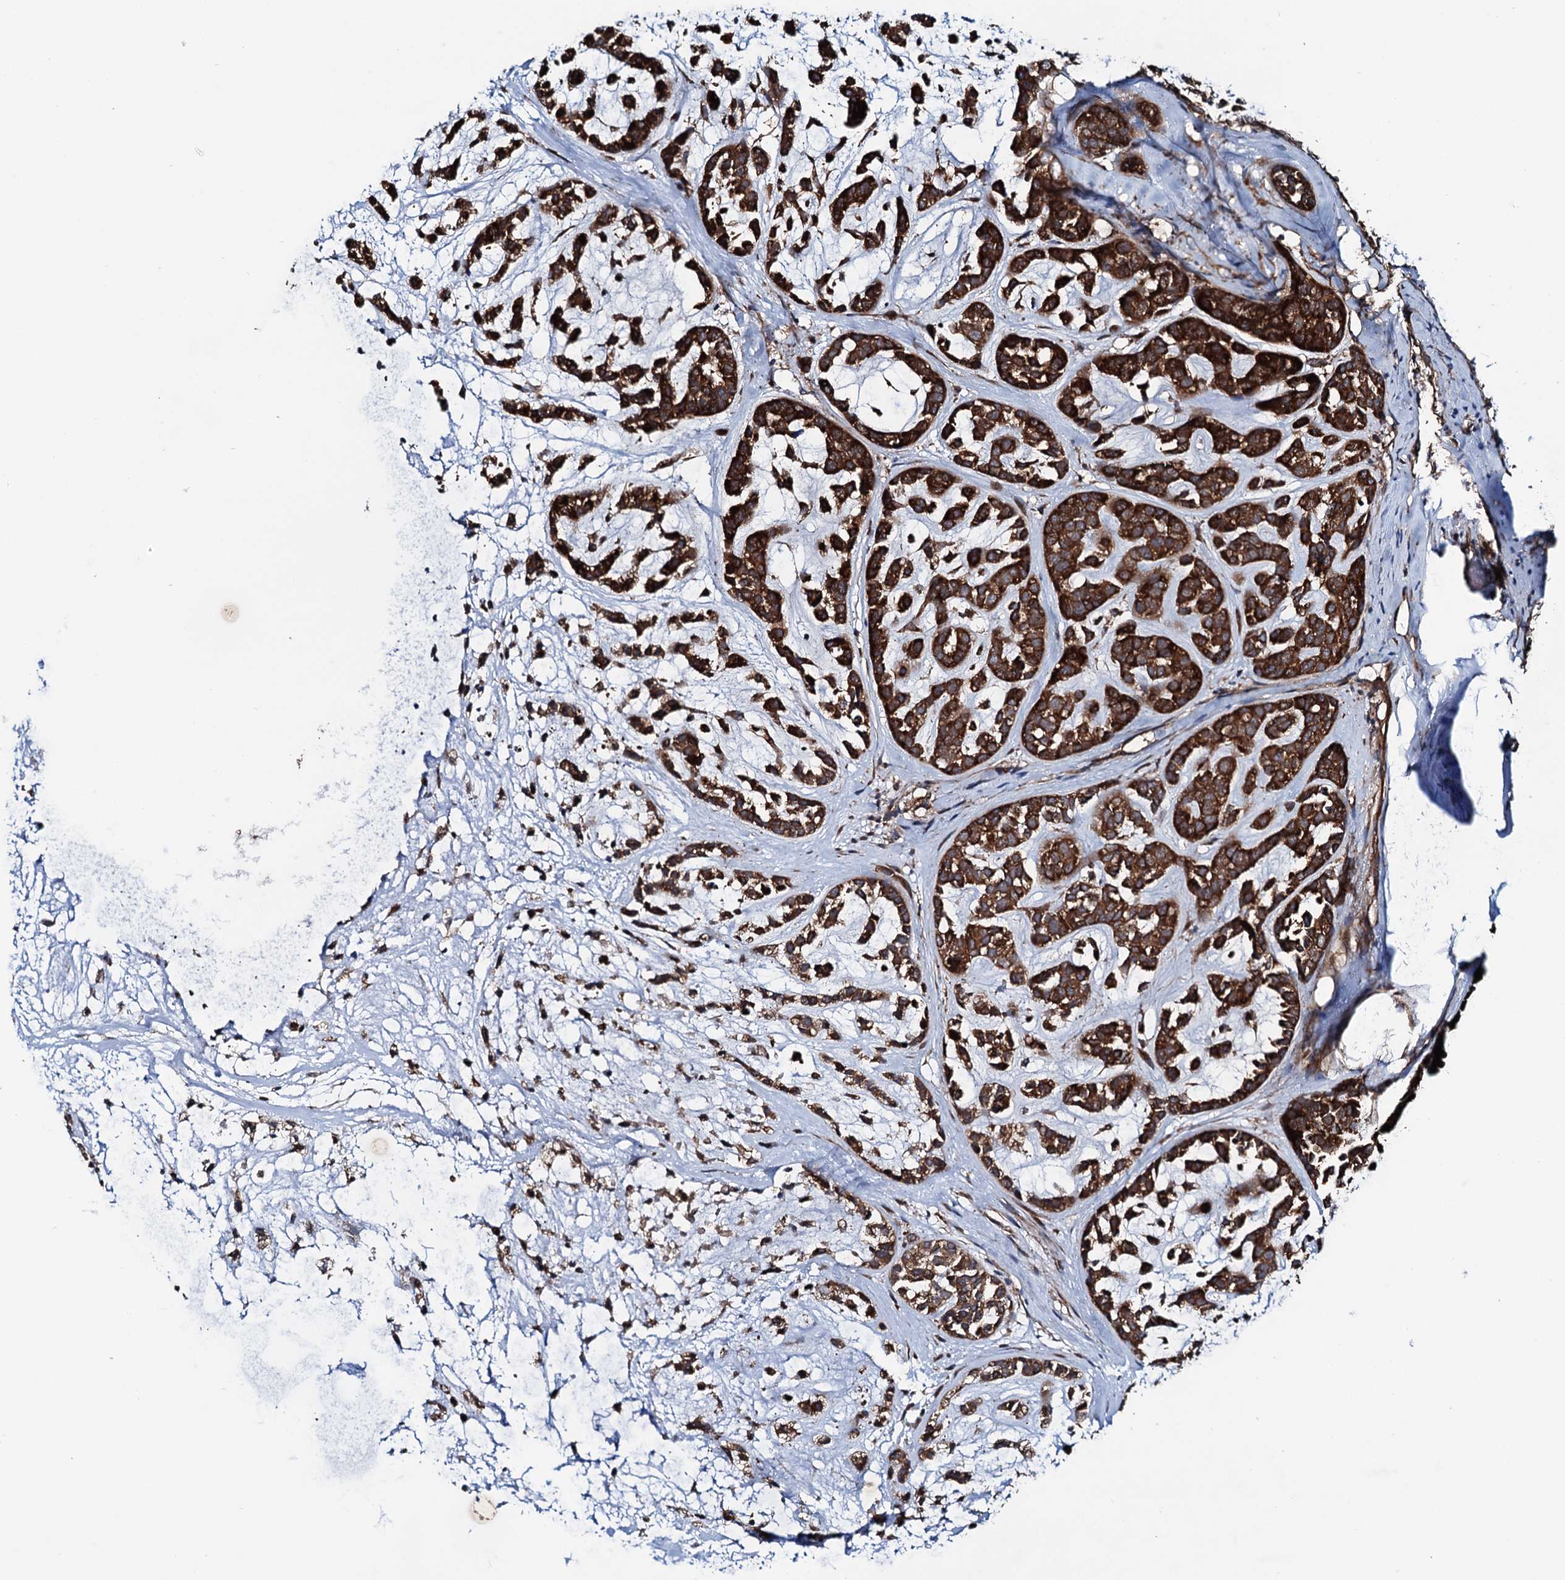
{"staining": {"intensity": "strong", "quantity": ">75%", "location": "cytoplasmic/membranous"}, "tissue": "head and neck cancer", "cell_type": "Tumor cells", "image_type": "cancer", "snomed": [{"axis": "morphology", "description": "Adenocarcinoma, NOS"}, {"axis": "morphology", "description": "Adenoma, NOS"}, {"axis": "topography", "description": "Head-Neck"}], "caption": "The micrograph displays staining of adenocarcinoma (head and neck), revealing strong cytoplasmic/membranous protein expression (brown color) within tumor cells. (DAB IHC, brown staining for protein, blue staining for nuclei).", "gene": "NEK1", "patient": {"sex": "female", "age": 55}}